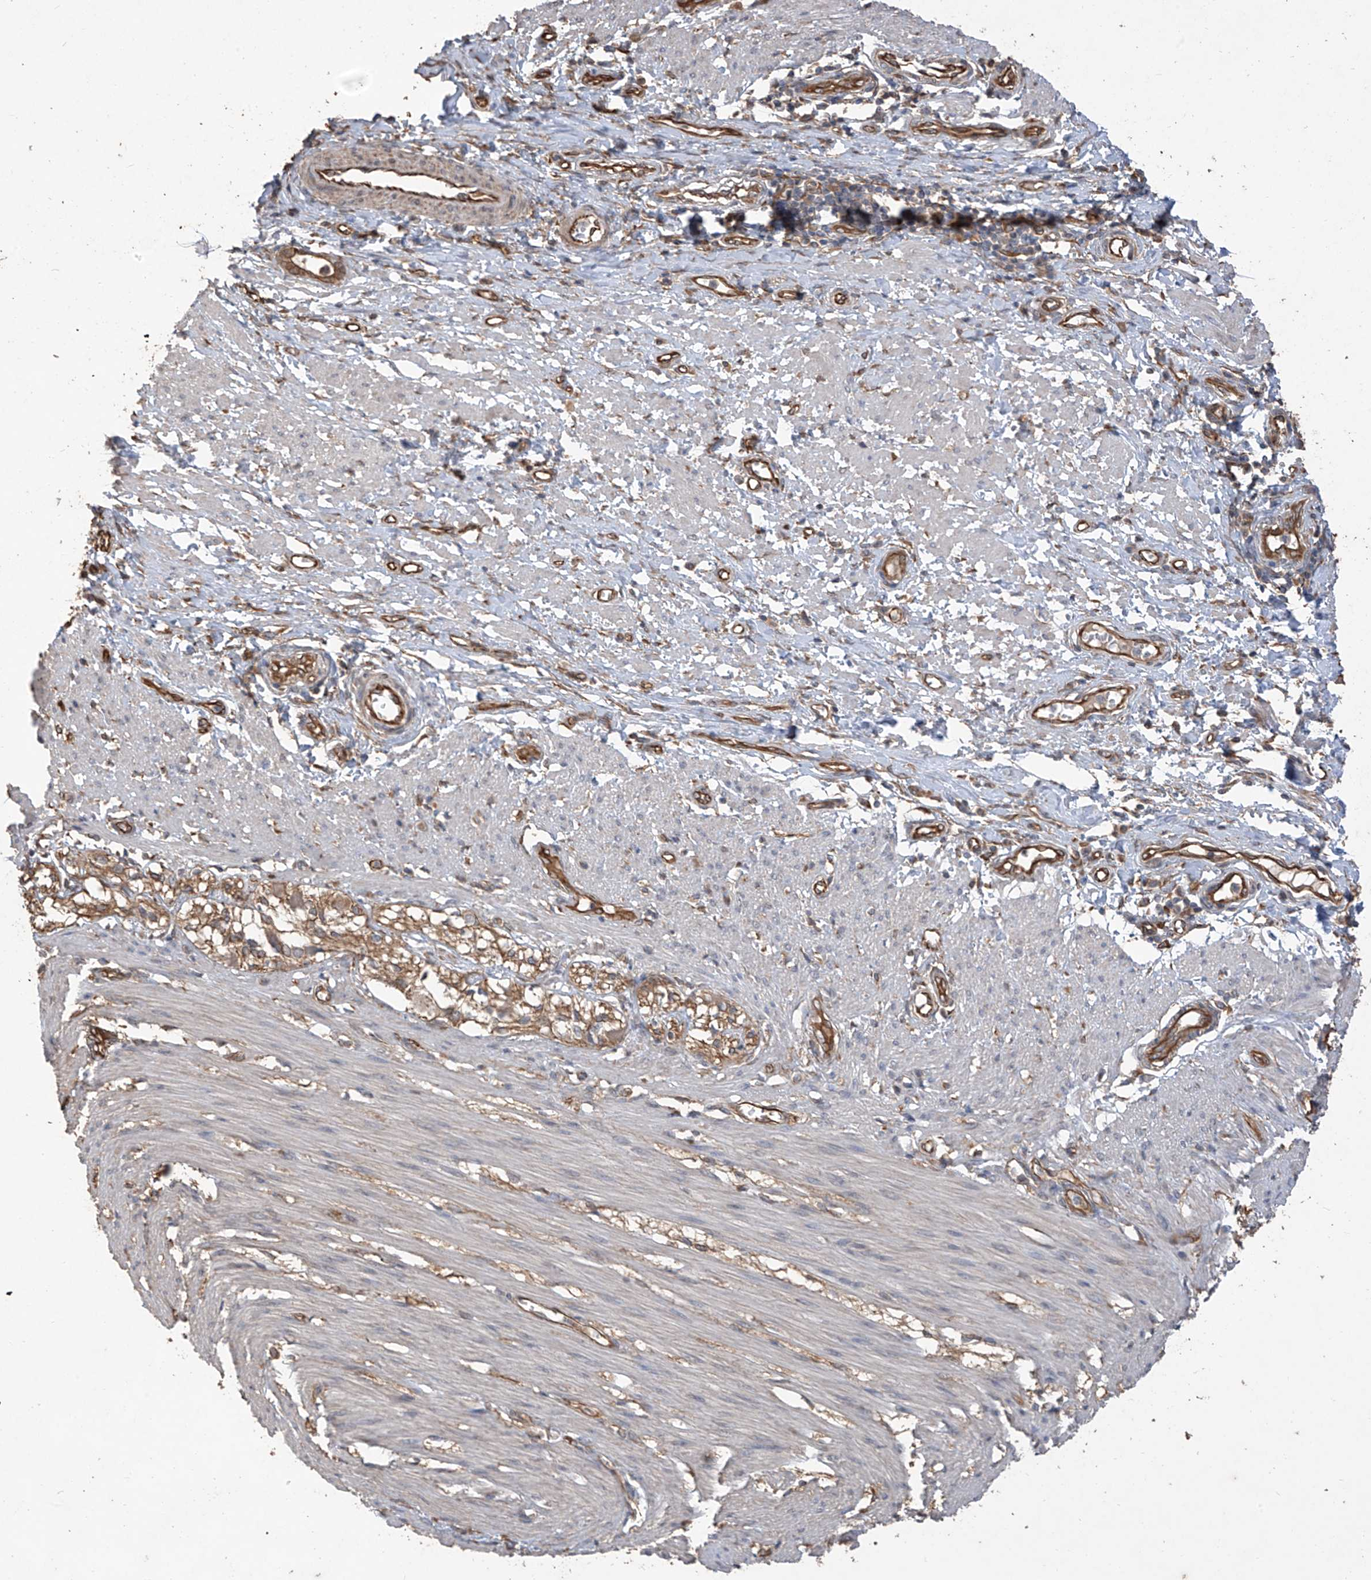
{"staining": {"intensity": "negative", "quantity": "none", "location": "none"}, "tissue": "smooth muscle", "cell_type": "Smooth muscle cells", "image_type": "normal", "snomed": [{"axis": "morphology", "description": "Normal tissue, NOS"}, {"axis": "morphology", "description": "Adenocarcinoma, NOS"}, {"axis": "topography", "description": "Colon"}, {"axis": "topography", "description": "Peripheral nerve tissue"}], "caption": "IHC photomicrograph of unremarkable smooth muscle stained for a protein (brown), which exhibits no expression in smooth muscle cells.", "gene": "AGBL5", "patient": {"sex": "male", "age": 14}}